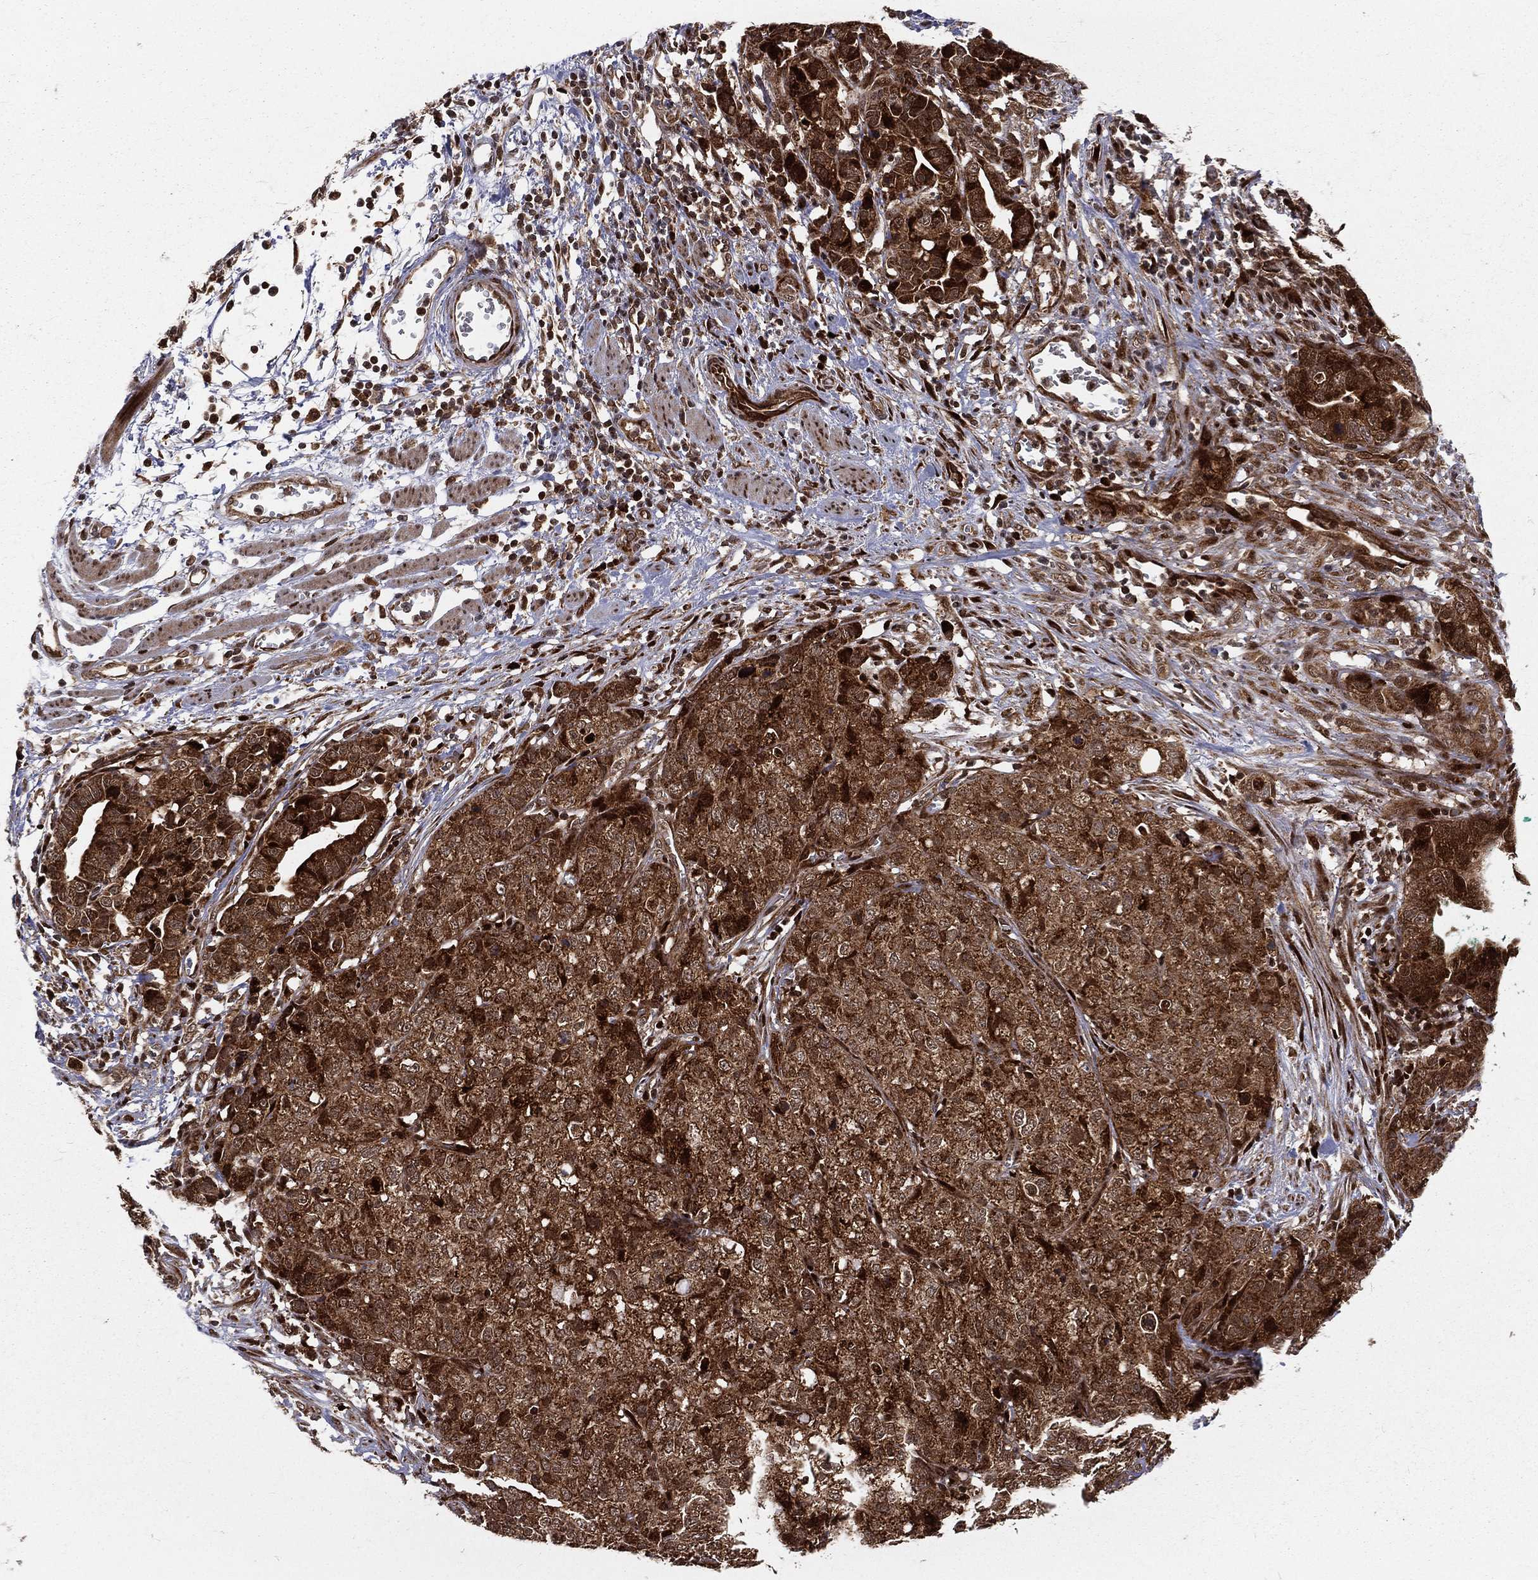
{"staining": {"intensity": "strong", "quantity": ">75%", "location": "cytoplasmic/membranous,nuclear"}, "tissue": "stomach cancer", "cell_type": "Tumor cells", "image_type": "cancer", "snomed": [{"axis": "morphology", "description": "Adenocarcinoma, NOS"}, {"axis": "topography", "description": "Stomach, upper"}], "caption": "A brown stain labels strong cytoplasmic/membranous and nuclear staining of a protein in human stomach adenocarcinoma tumor cells. Ihc stains the protein of interest in brown and the nuclei are stained blue.", "gene": "MDM2", "patient": {"sex": "female", "age": 67}}